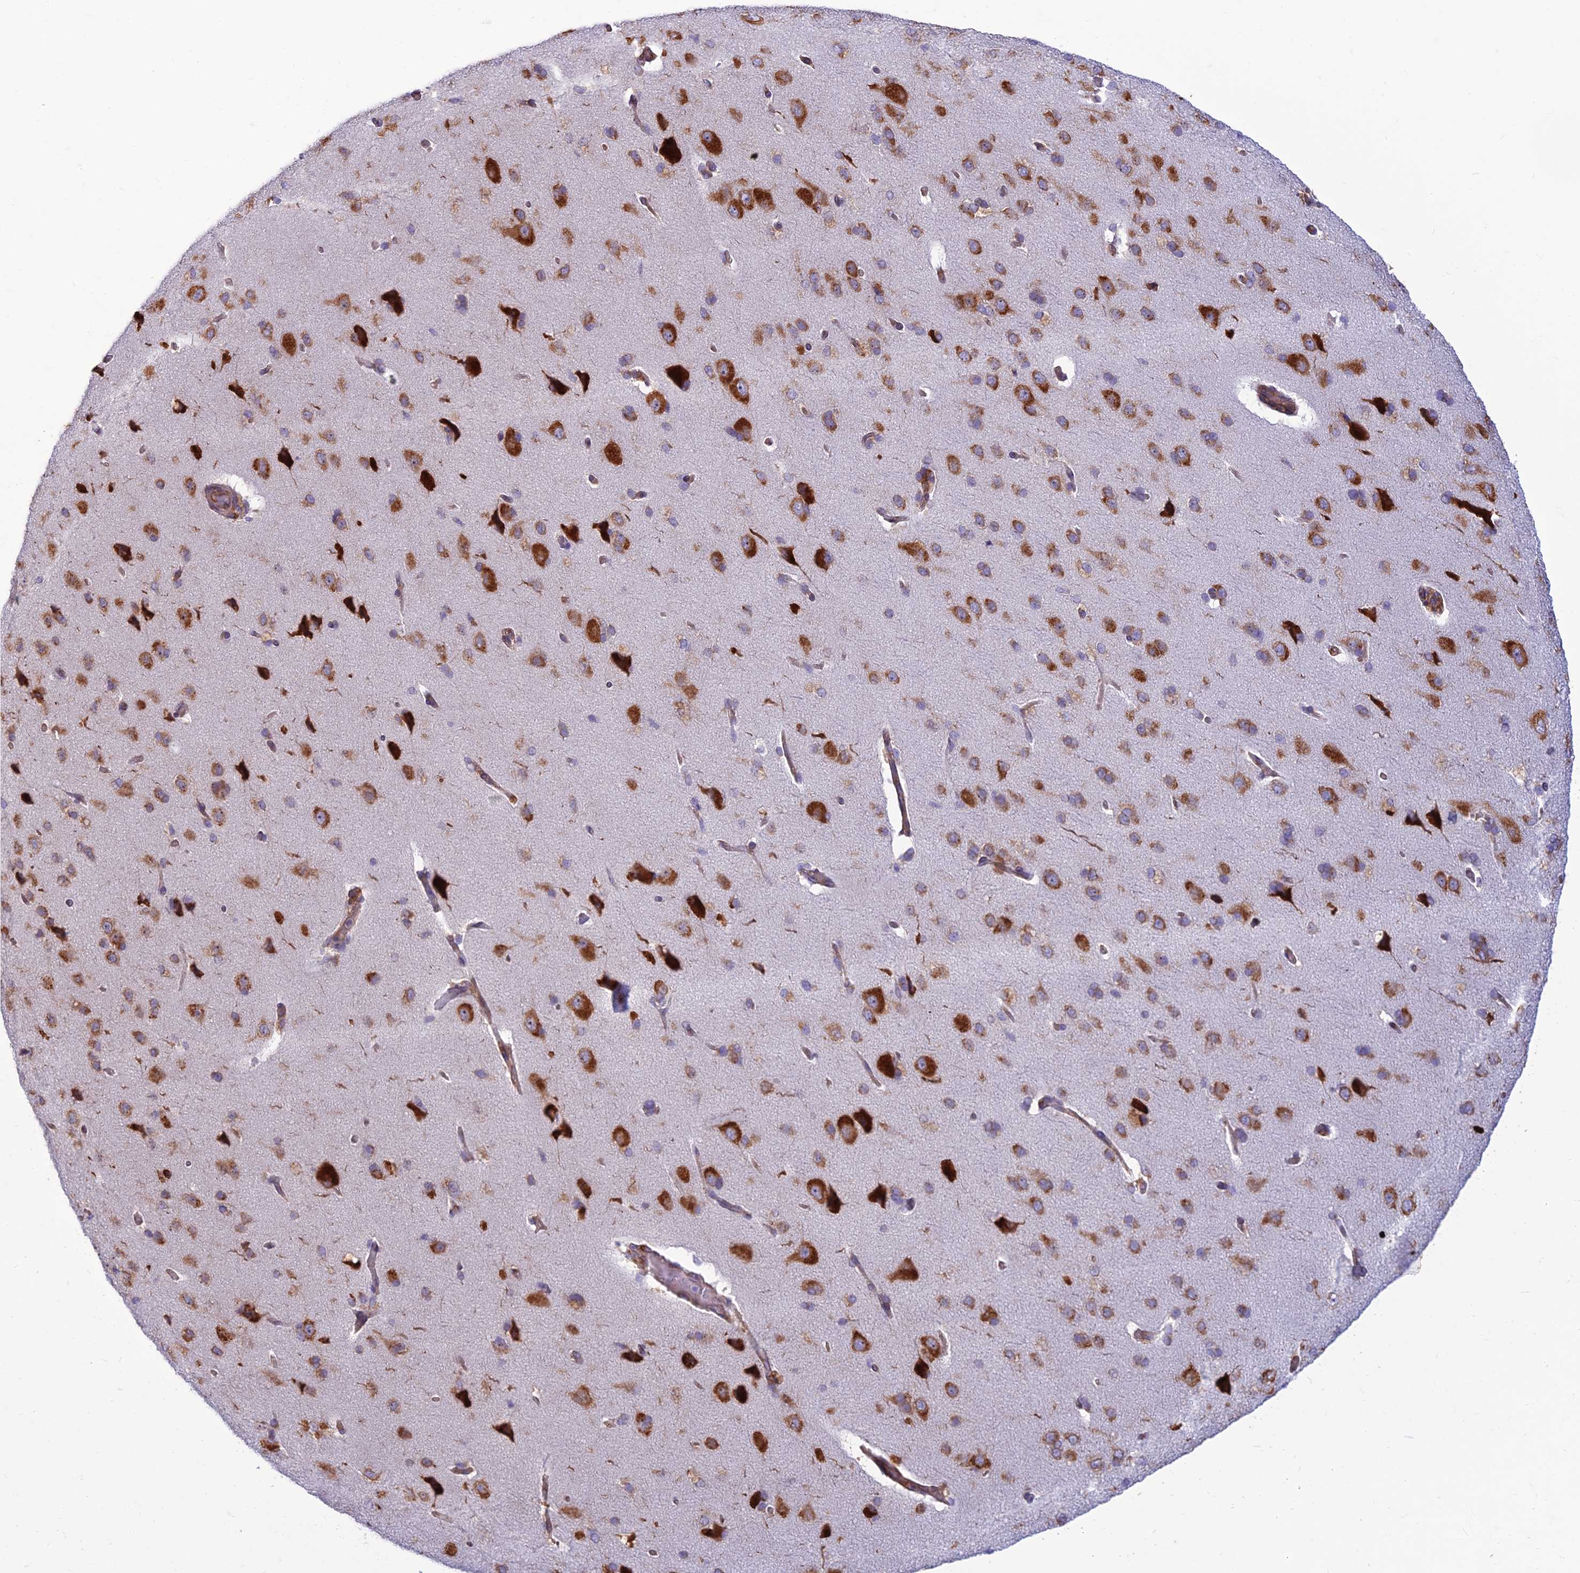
{"staining": {"intensity": "negative", "quantity": "none", "location": "none"}, "tissue": "cerebral cortex", "cell_type": "Endothelial cells", "image_type": "normal", "snomed": [{"axis": "morphology", "description": "Normal tissue, NOS"}, {"axis": "topography", "description": "Cerebral cortex"}], "caption": "IHC of benign cerebral cortex reveals no expression in endothelial cells. (DAB (3,3'-diaminobenzidine) immunohistochemistry, high magnification).", "gene": "RPL17", "patient": {"sex": "male", "age": 62}}